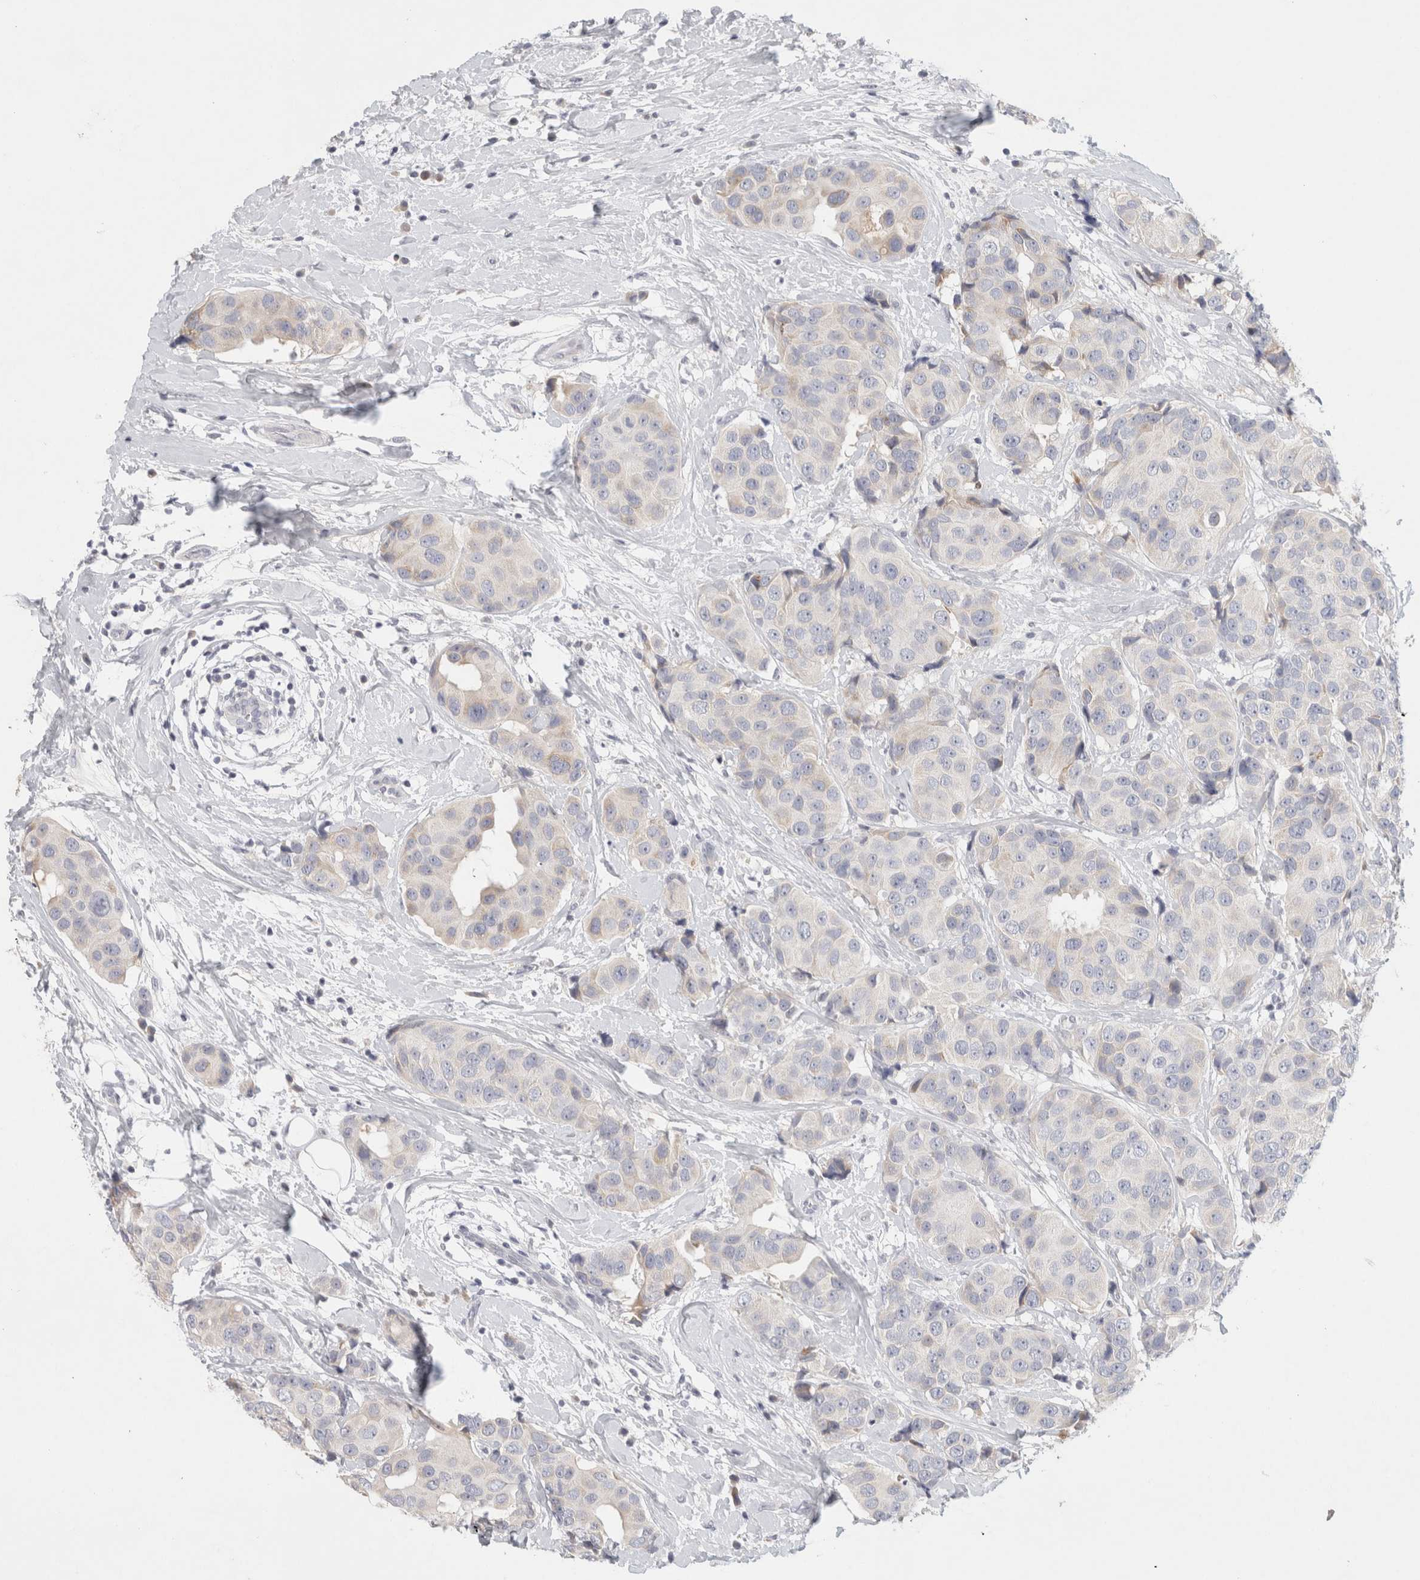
{"staining": {"intensity": "negative", "quantity": "none", "location": "none"}, "tissue": "breast cancer", "cell_type": "Tumor cells", "image_type": "cancer", "snomed": [{"axis": "morphology", "description": "Normal tissue, NOS"}, {"axis": "morphology", "description": "Duct carcinoma"}, {"axis": "topography", "description": "Breast"}], "caption": "The photomicrograph exhibits no significant expression in tumor cells of breast cancer.", "gene": "STK31", "patient": {"sex": "female", "age": 39}}